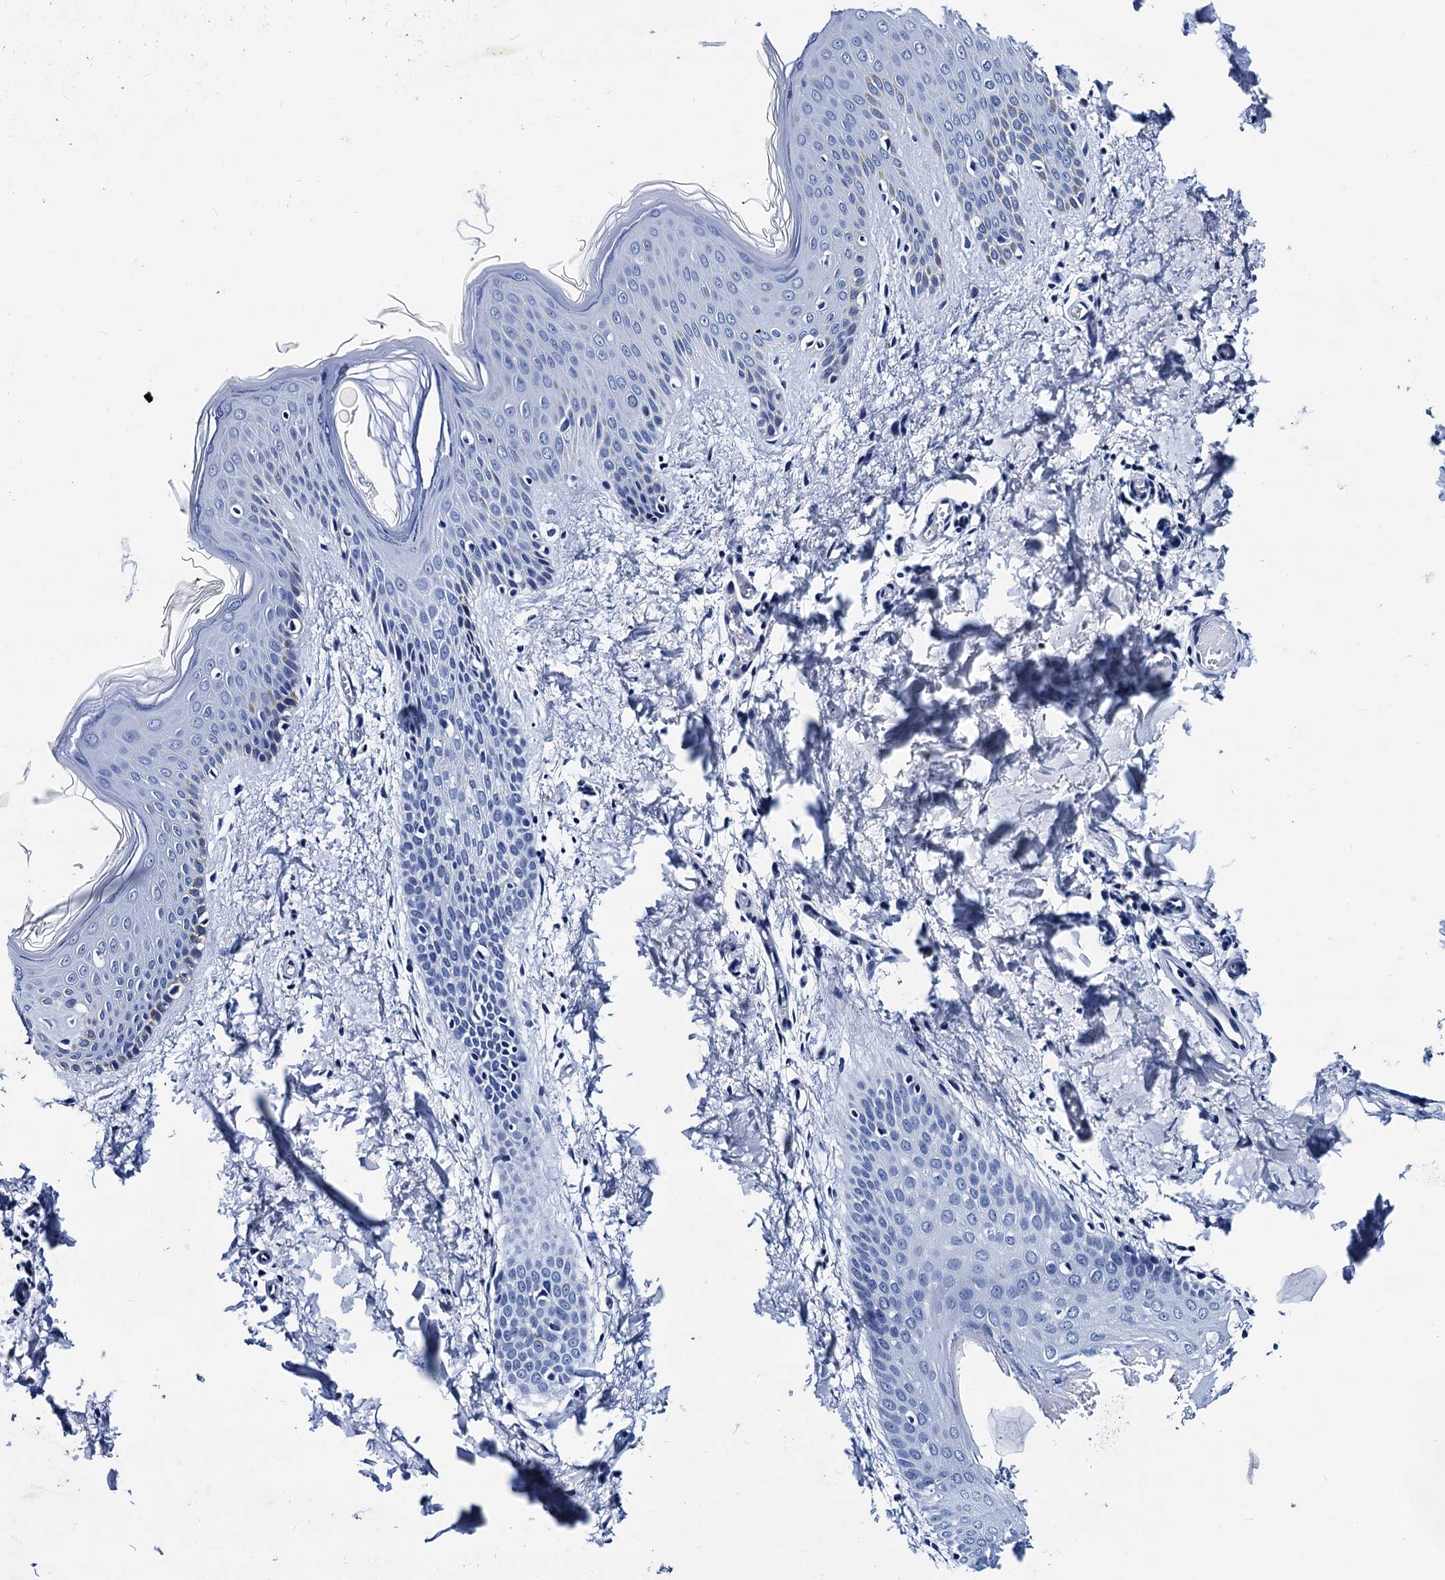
{"staining": {"intensity": "negative", "quantity": "none", "location": "none"}, "tissue": "skin", "cell_type": "Fibroblasts", "image_type": "normal", "snomed": [{"axis": "morphology", "description": "Normal tissue, NOS"}, {"axis": "topography", "description": "Skin"}], "caption": "Skin was stained to show a protein in brown. There is no significant expression in fibroblasts. (DAB immunohistochemistry with hematoxylin counter stain).", "gene": "MYBPC3", "patient": {"sex": "male", "age": 36}}